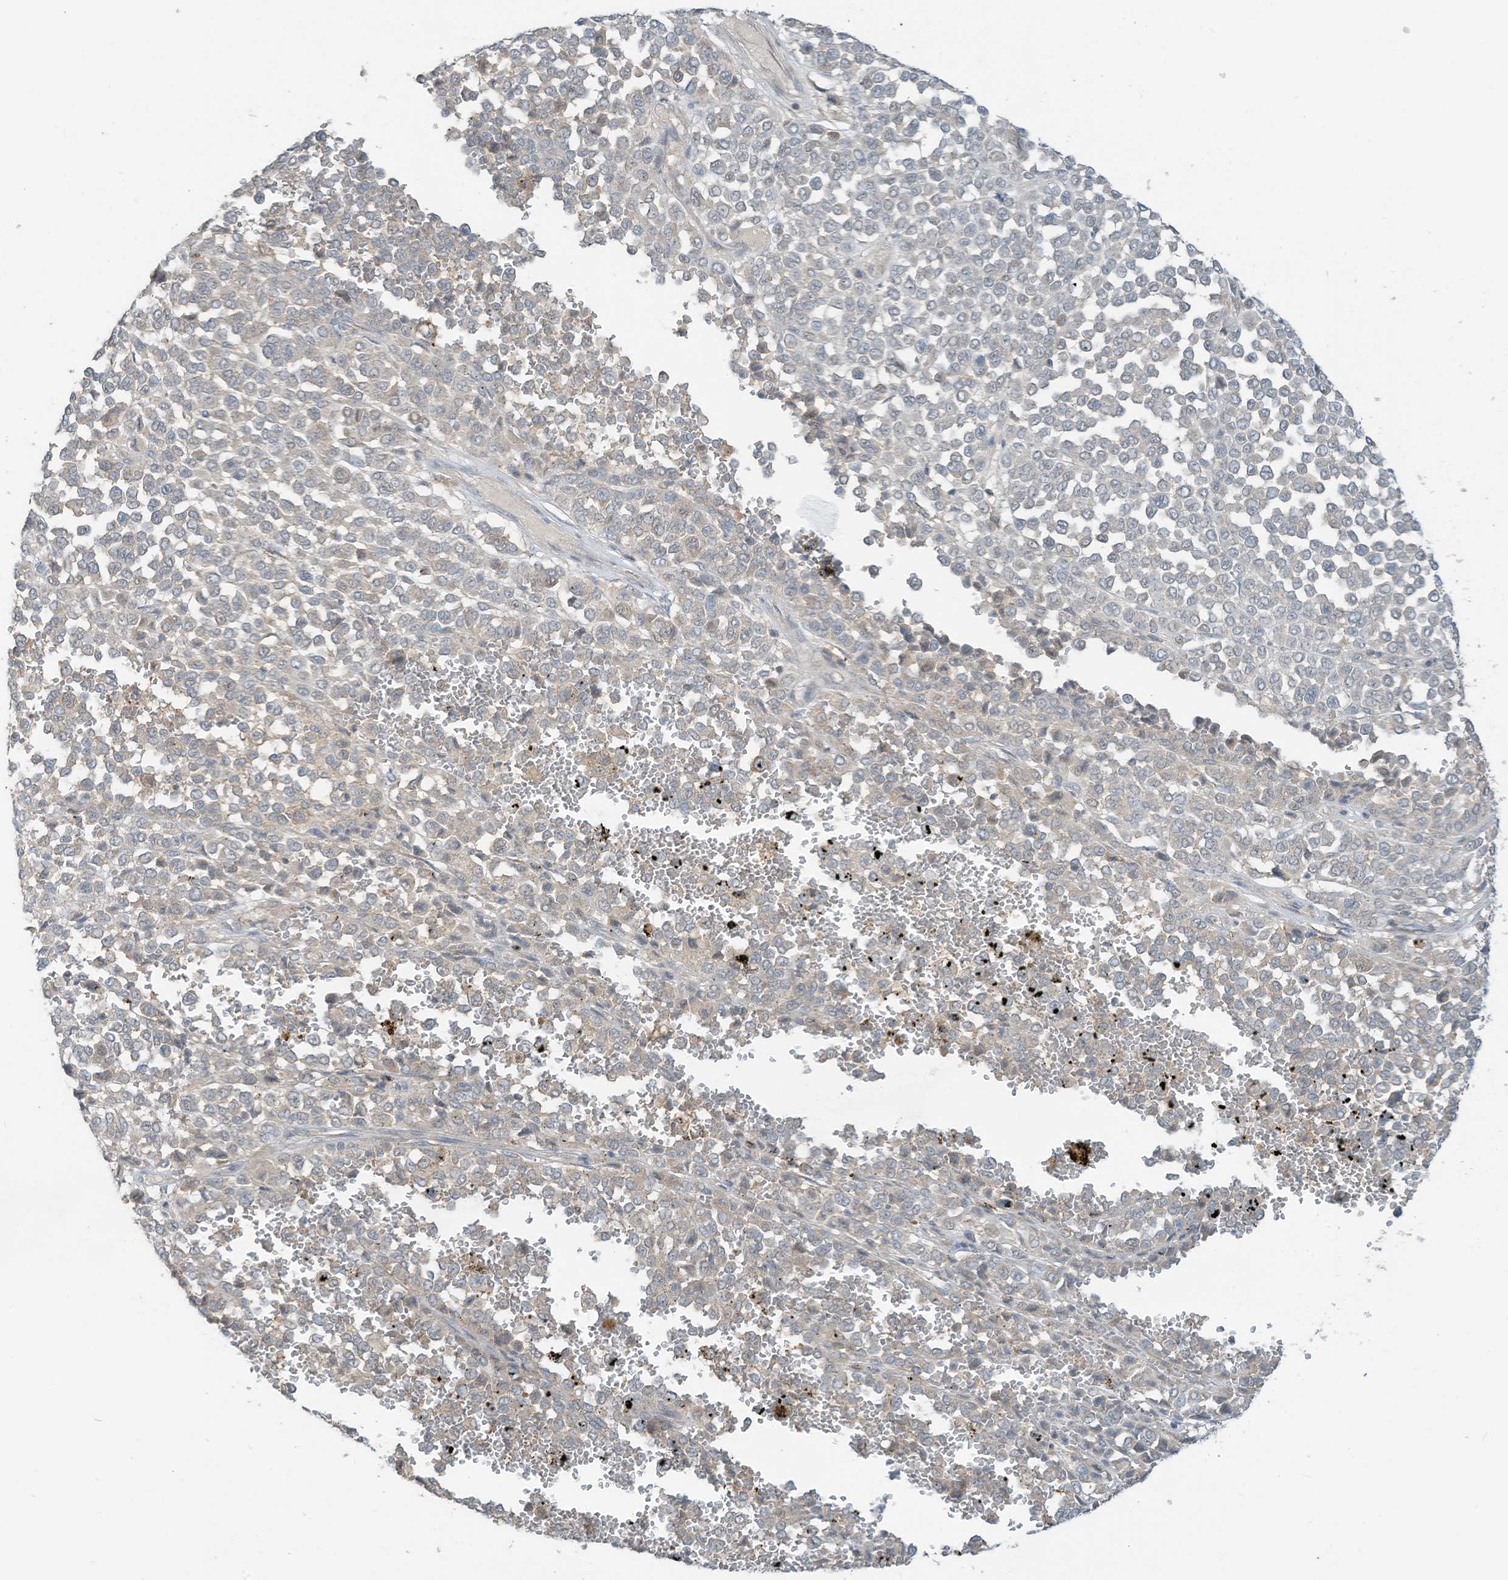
{"staining": {"intensity": "negative", "quantity": "none", "location": "none"}, "tissue": "melanoma", "cell_type": "Tumor cells", "image_type": "cancer", "snomed": [{"axis": "morphology", "description": "Malignant melanoma, Metastatic site"}, {"axis": "topography", "description": "Pancreas"}], "caption": "Melanoma was stained to show a protein in brown. There is no significant staining in tumor cells.", "gene": "PARVG", "patient": {"sex": "female", "age": 30}}